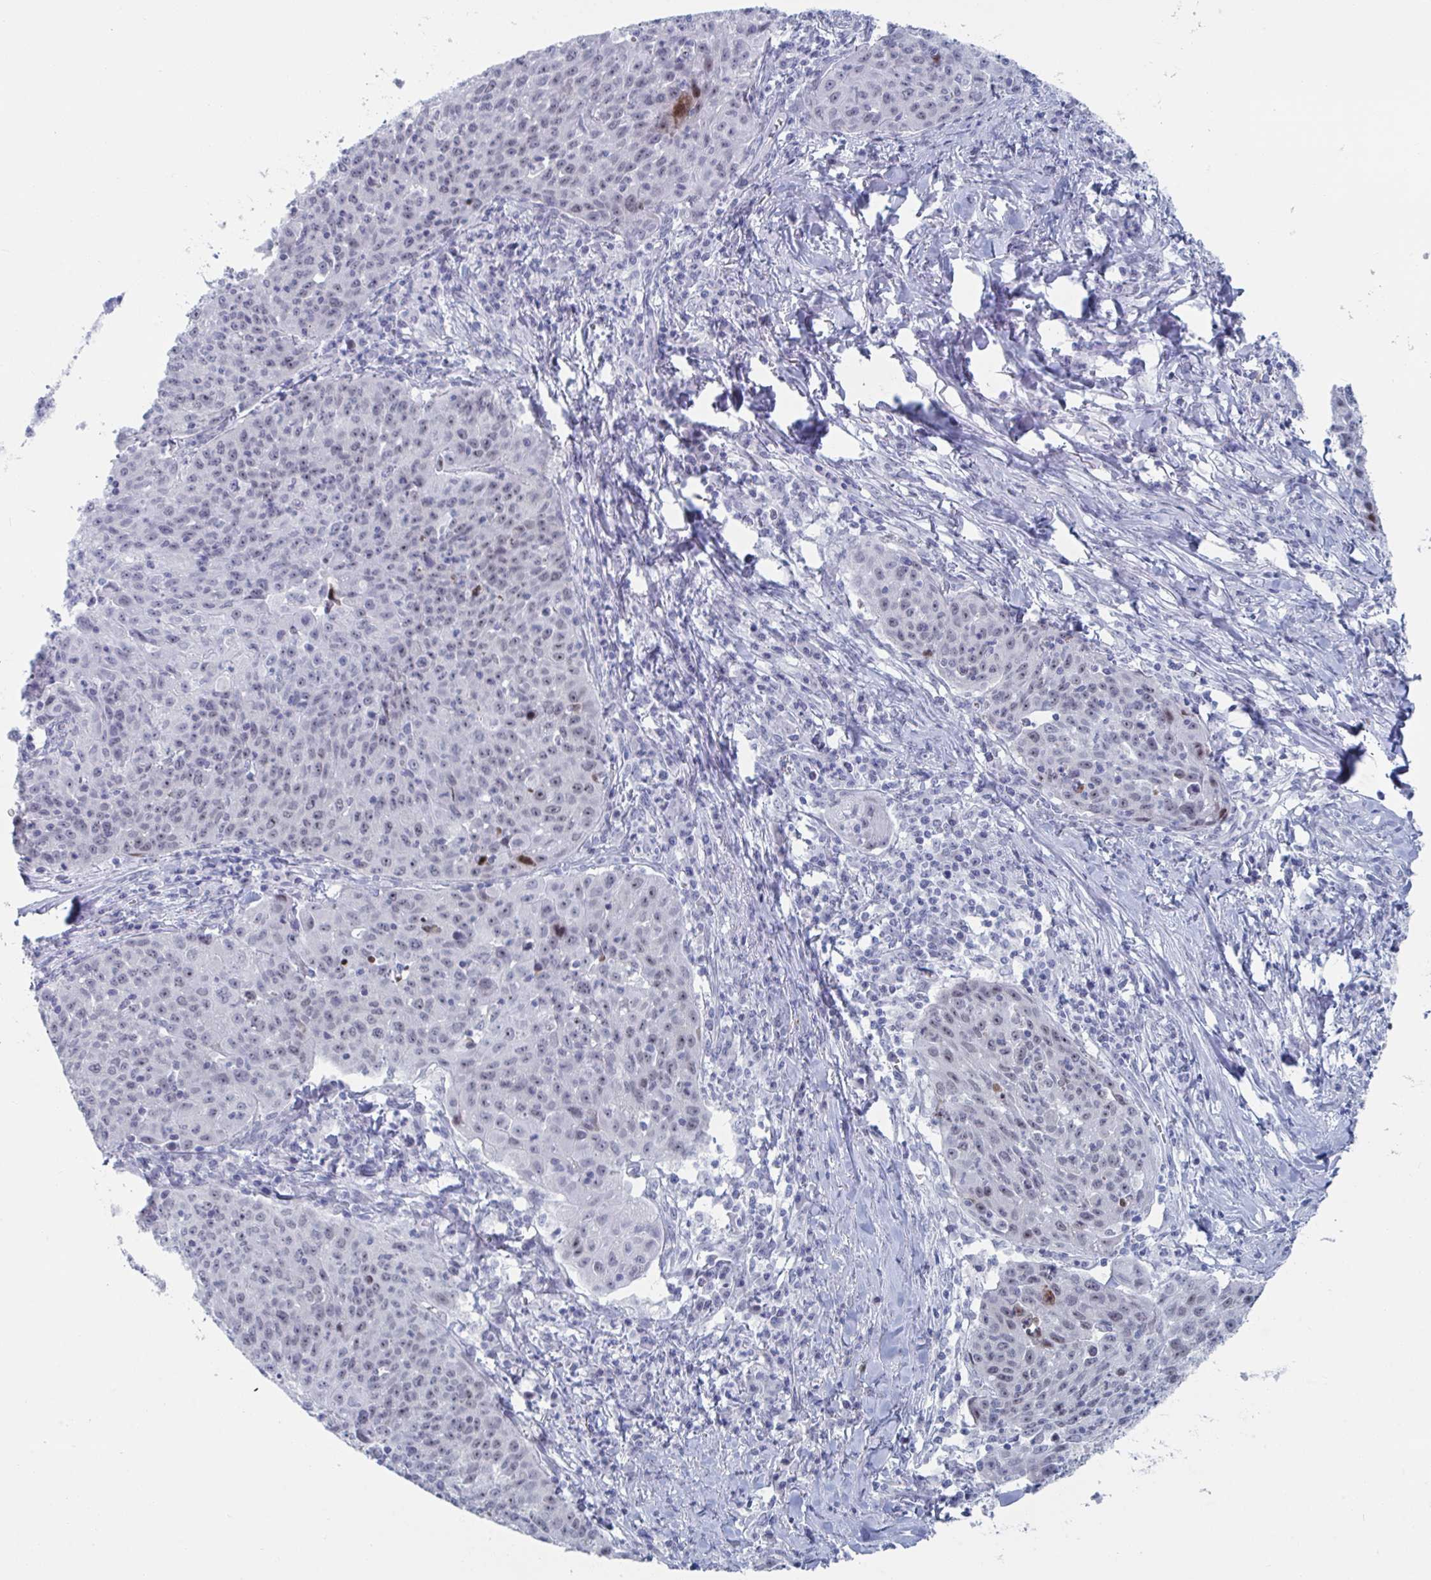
{"staining": {"intensity": "weak", "quantity": "25%-75%", "location": "nuclear"}, "tissue": "lung cancer", "cell_type": "Tumor cells", "image_type": "cancer", "snomed": [{"axis": "morphology", "description": "Squamous cell carcinoma, NOS"}, {"axis": "morphology", "description": "Squamous cell carcinoma, metastatic, NOS"}, {"axis": "topography", "description": "Bronchus"}, {"axis": "topography", "description": "Lung"}], "caption": "Immunohistochemistry histopathology image of neoplastic tissue: human lung cancer (metastatic squamous cell carcinoma) stained using immunohistochemistry (IHC) exhibits low levels of weak protein expression localized specifically in the nuclear of tumor cells, appearing as a nuclear brown color.", "gene": "NR1H2", "patient": {"sex": "male", "age": 62}}